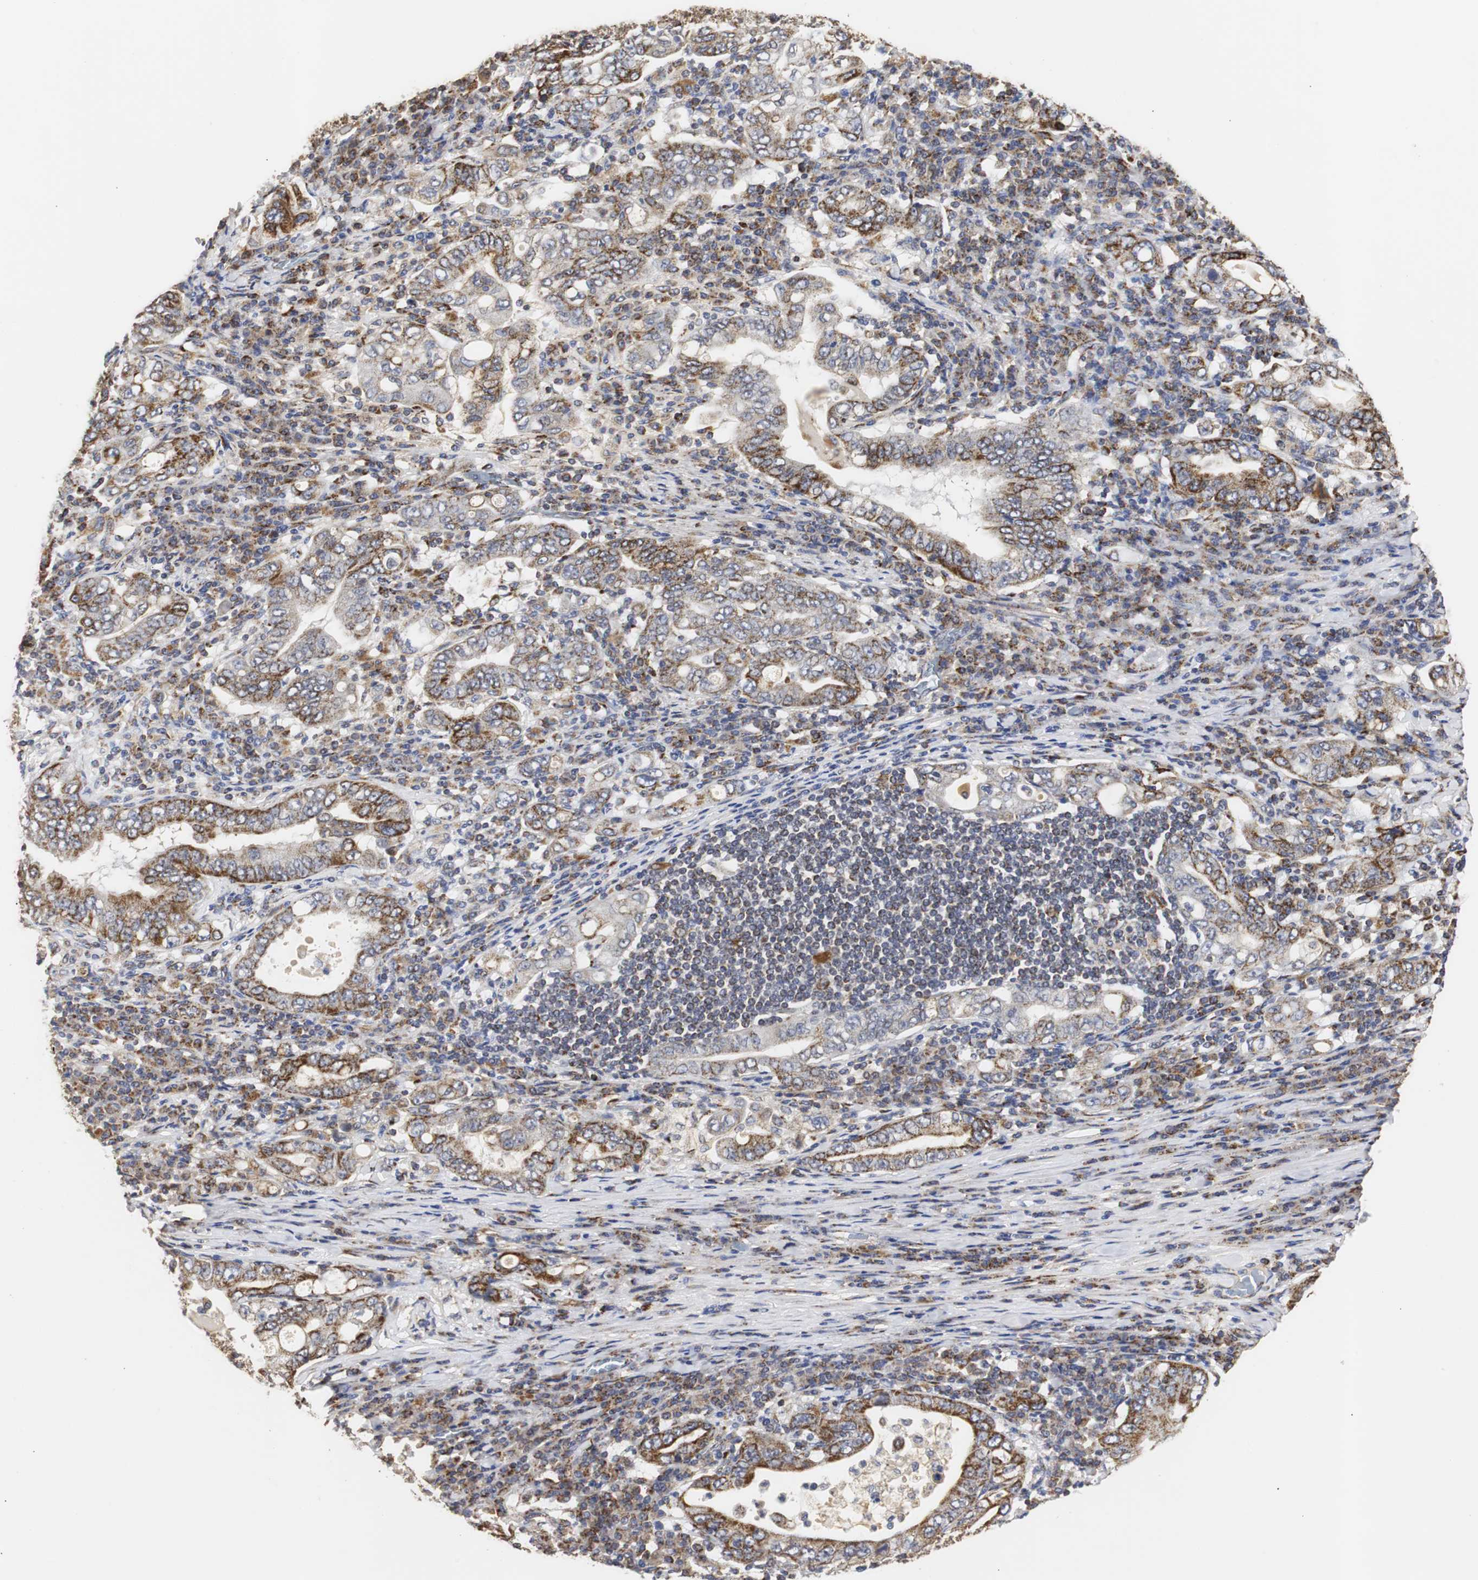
{"staining": {"intensity": "moderate", "quantity": ">75%", "location": "cytoplasmic/membranous"}, "tissue": "stomach cancer", "cell_type": "Tumor cells", "image_type": "cancer", "snomed": [{"axis": "morphology", "description": "Normal tissue, NOS"}, {"axis": "morphology", "description": "Adenocarcinoma, NOS"}, {"axis": "topography", "description": "Esophagus"}, {"axis": "topography", "description": "Stomach, upper"}, {"axis": "topography", "description": "Peripheral nerve tissue"}], "caption": "This photomicrograph reveals IHC staining of human stomach adenocarcinoma, with medium moderate cytoplasmic/membranous positivity in approximately >75% of tumor cells.", "gene": "HSD17B10", "patient": {"sex": "male", "age": 62}}